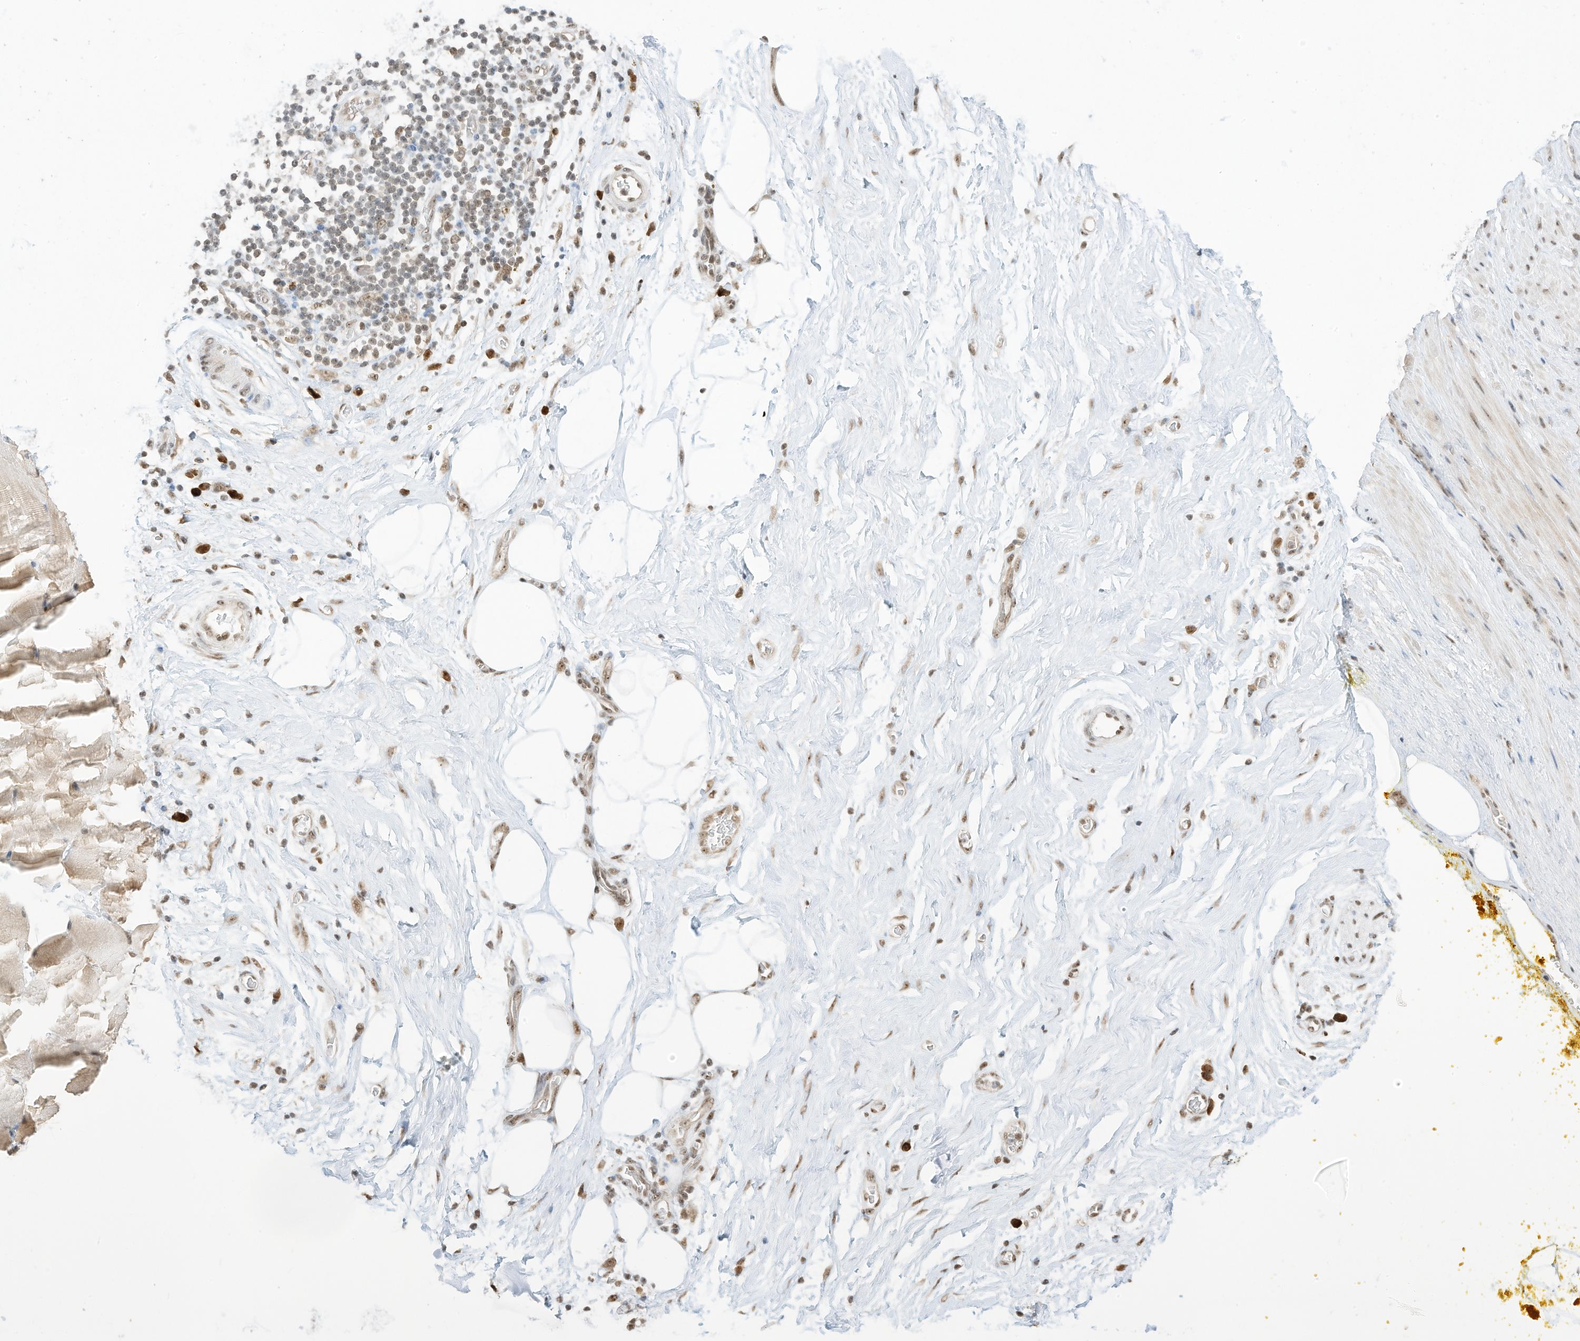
{"staining": {"intensity": "moderate", "quantity": ">75%", "location": "nuclear"}, "tissue": "adipose tissue", "cell_type": "Adipocytes", "image_type": "normal", "snomed": [{"axis": "morphology", "description": "Normal tissue, NOS"}, {"axis": "morphology", "description": "Adenocarcinoma, NOS"}, {"axis": "topography", "description": "Pancreas"}, {"axis": "topography", "description": "Peripheral nerve tissue"}], "caption": "An IHC photomicrograph of unremarkable tissue is shown. Protein staining in brown highlights moderate nuclear positivity in adipose tissue within adipocytes. The staining is performed using DAB brown chromogen to label protein expression. The nuclei are counter-stained blue using hematoxylin.", "gene": "ZNF195", "patient": {"sex": "male", "age": 59}}